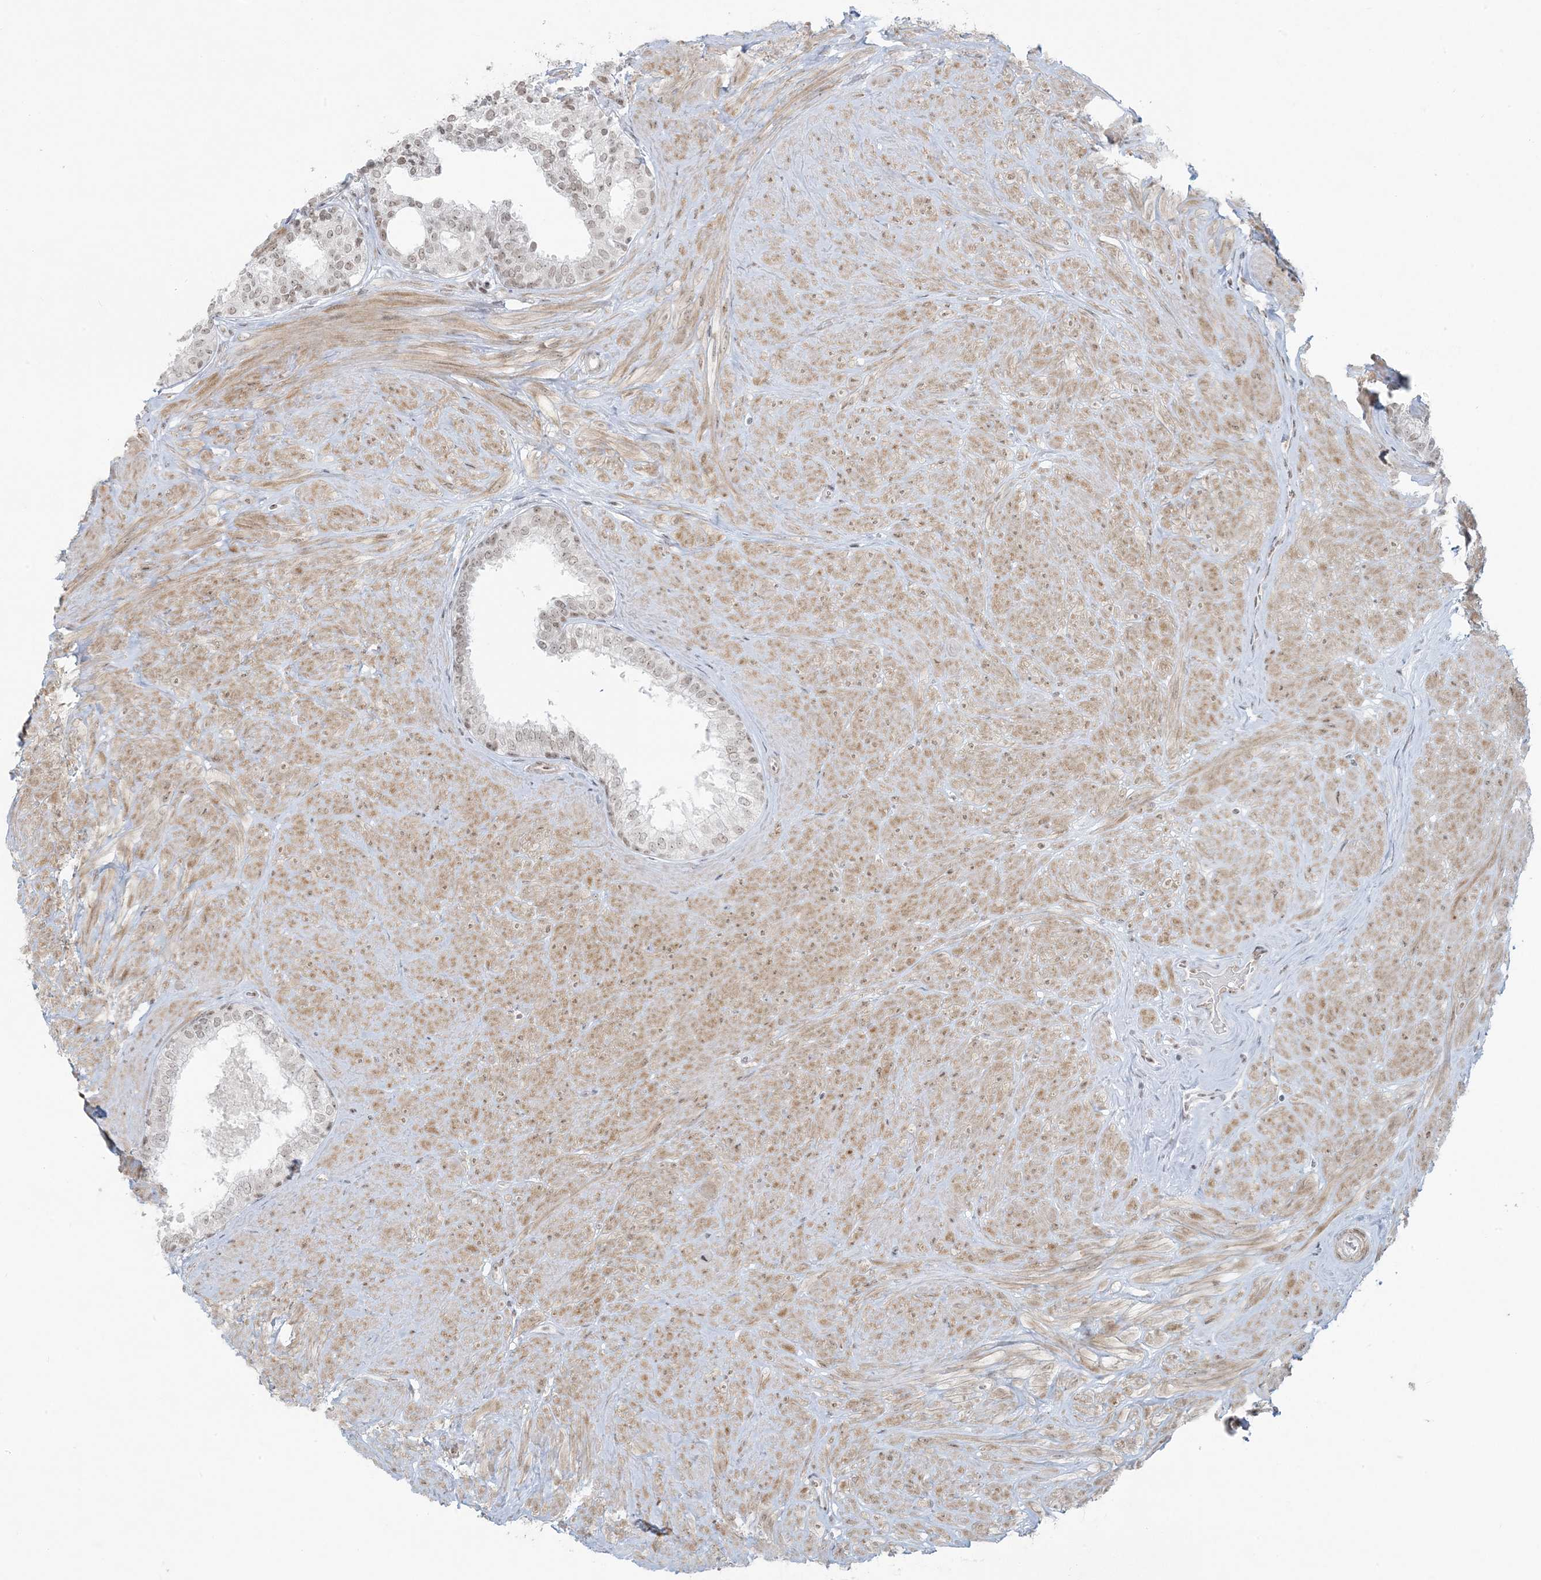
{"staining": {"intensity": "moderate", "quantity": "25%-75%", "location": "nuclear"}, "tissue": "prostate", "cell_type": "Glandular cells", "image_type": "normal", "snomed": [{"axis": "morphology", "description": "Normal tissue, NOS"}, {"axis": "topography", "description": "Prostate"}], "caption": "A brown stain highlights moderate nuclear positivity of a protein in glandular cells of unremarkable prostate.", "gene": "ZNF787", "patient": {"sex": "male", "age": 48}}